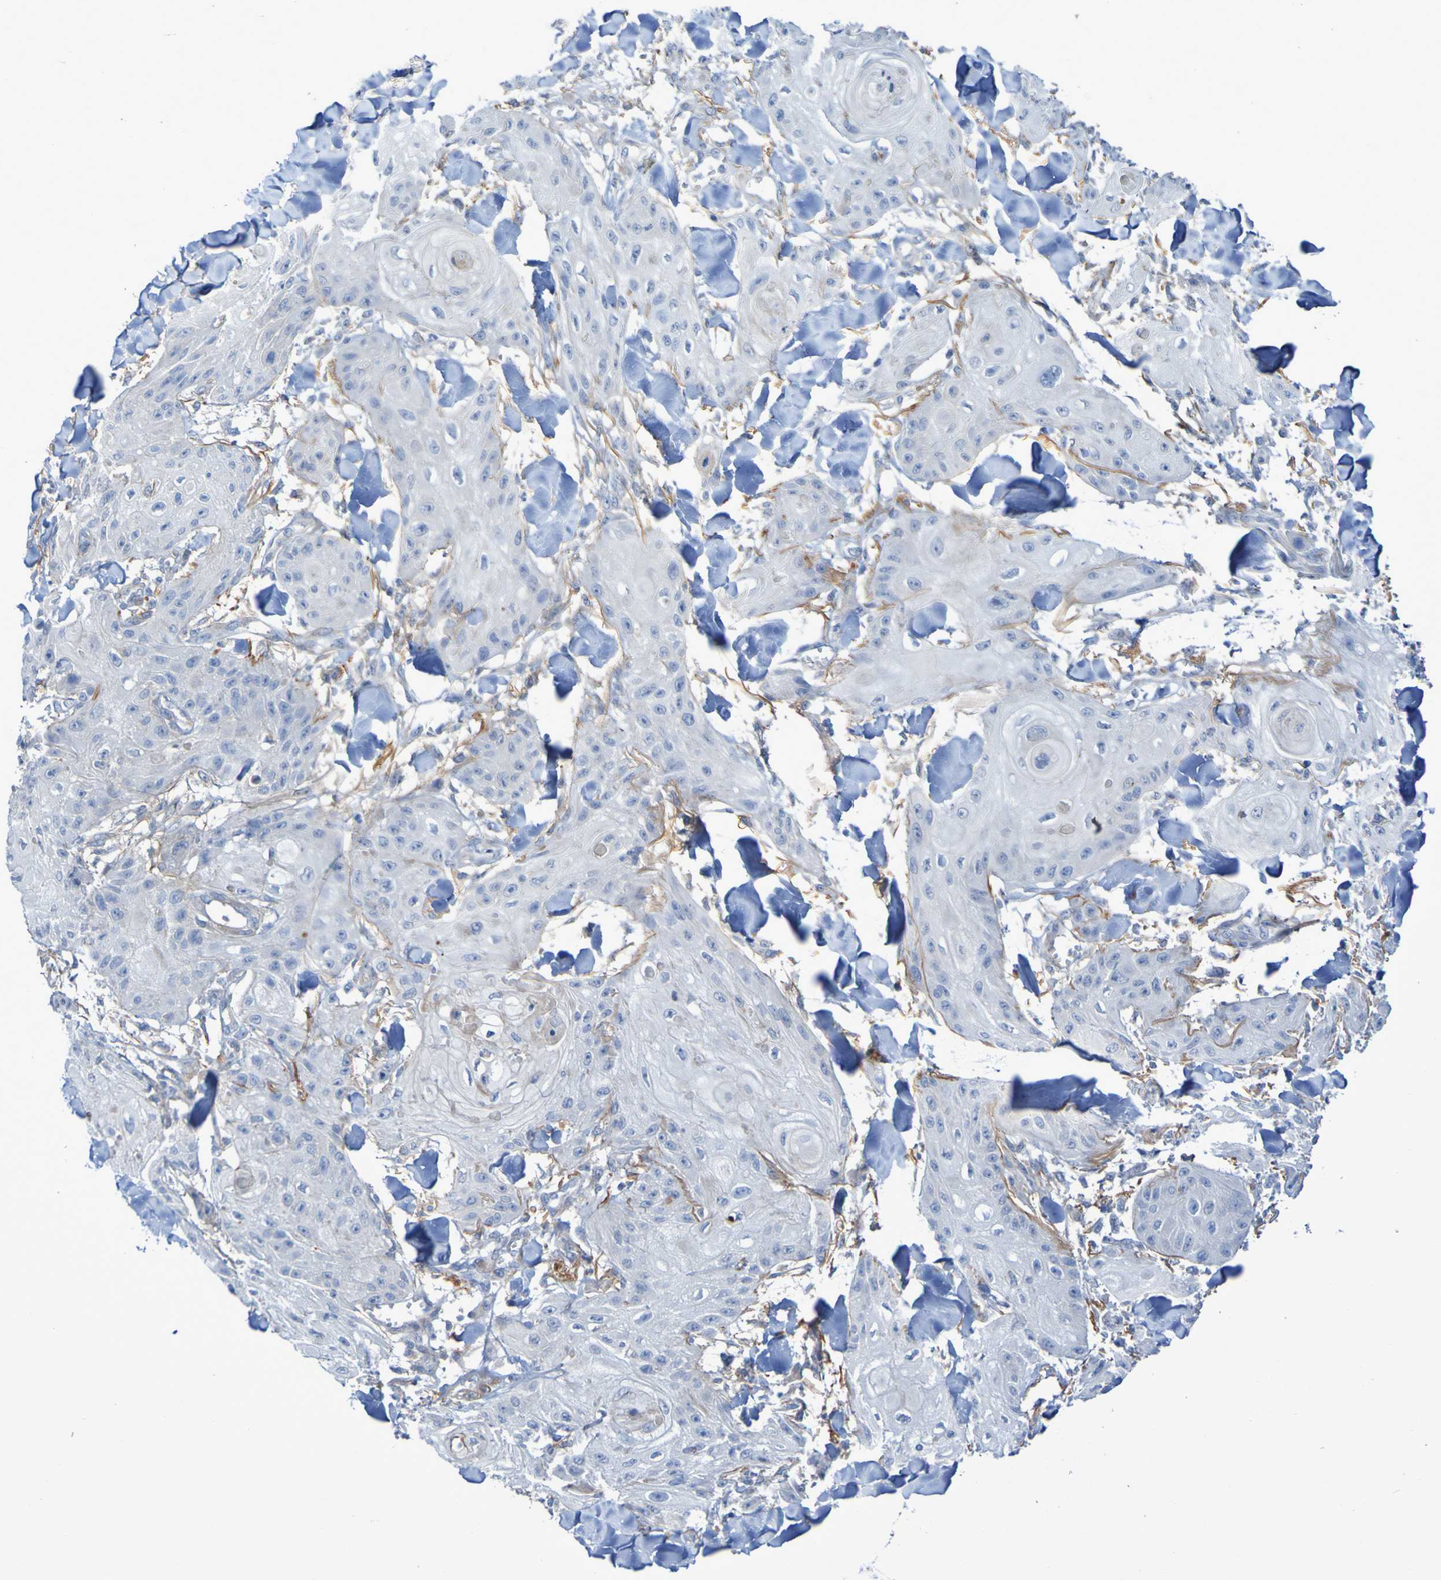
{"staining": {"intensity": "negative", "quantity": "none", "location": "none"}, "tissue": "skin cancer", "cell_type": "Tumor cells", "image_type": "cancer", "snomed": [{"axis": "morphology", "description": "Squamous cell carcinoma, NOS"}, {"axis": "topography", "description": "Skin"}], "caption": "Protein analysis of skin cancer exhibits no significant staining in tumor cells. (Immunohistochemistry, brightfield microscopy, high magnification).", "gene": "LPP", "patient": {"sex": "male", "age": 74}}